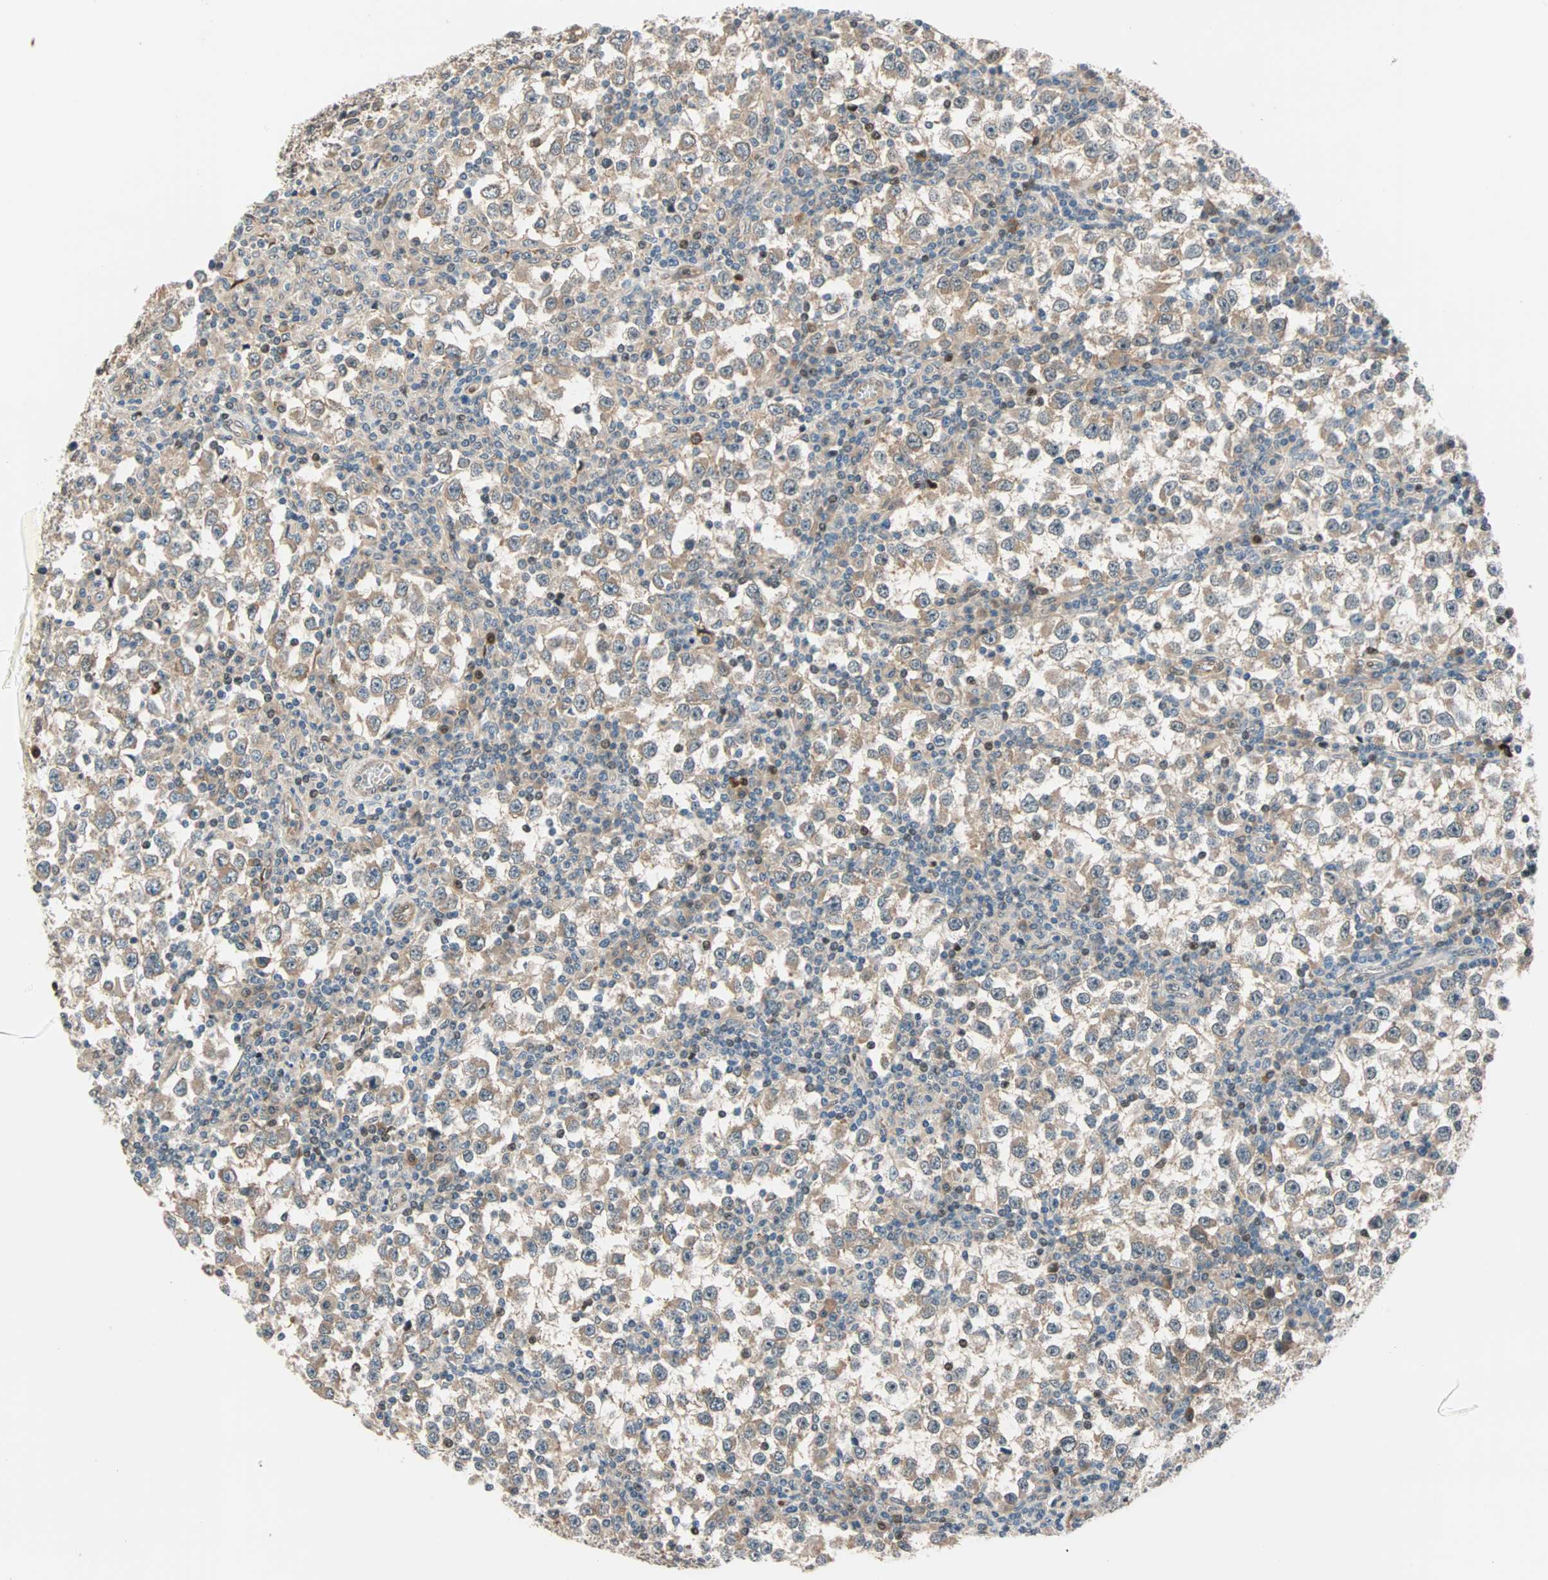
{"staining": {"intensity": "weak", "quantity": ">75%", "location": "cytoplasmic/membranous"}, "tissue": "testis cancer", "cell_type": "Tumor cells", "image_type": "cancer", "snomed": [{"axis": "morphology", "description": "Seminoma, NOS"}, {"axis": "topography", "description": "Testis"}], "caption": "Testis cancer (seminoma) tissue shows weak cytoplasmic/membranous staining in about >75% of tumor cells, visualized by immunohistochemistry. The protein of interest is stained brown, and the nuclei are stained in blue (DAB (3,3'-diaminobenzidine) IHC with brightfield microscopy, high magnification).", "gene": "HECW1", "patient": {"sex": "male", "age": 65}}